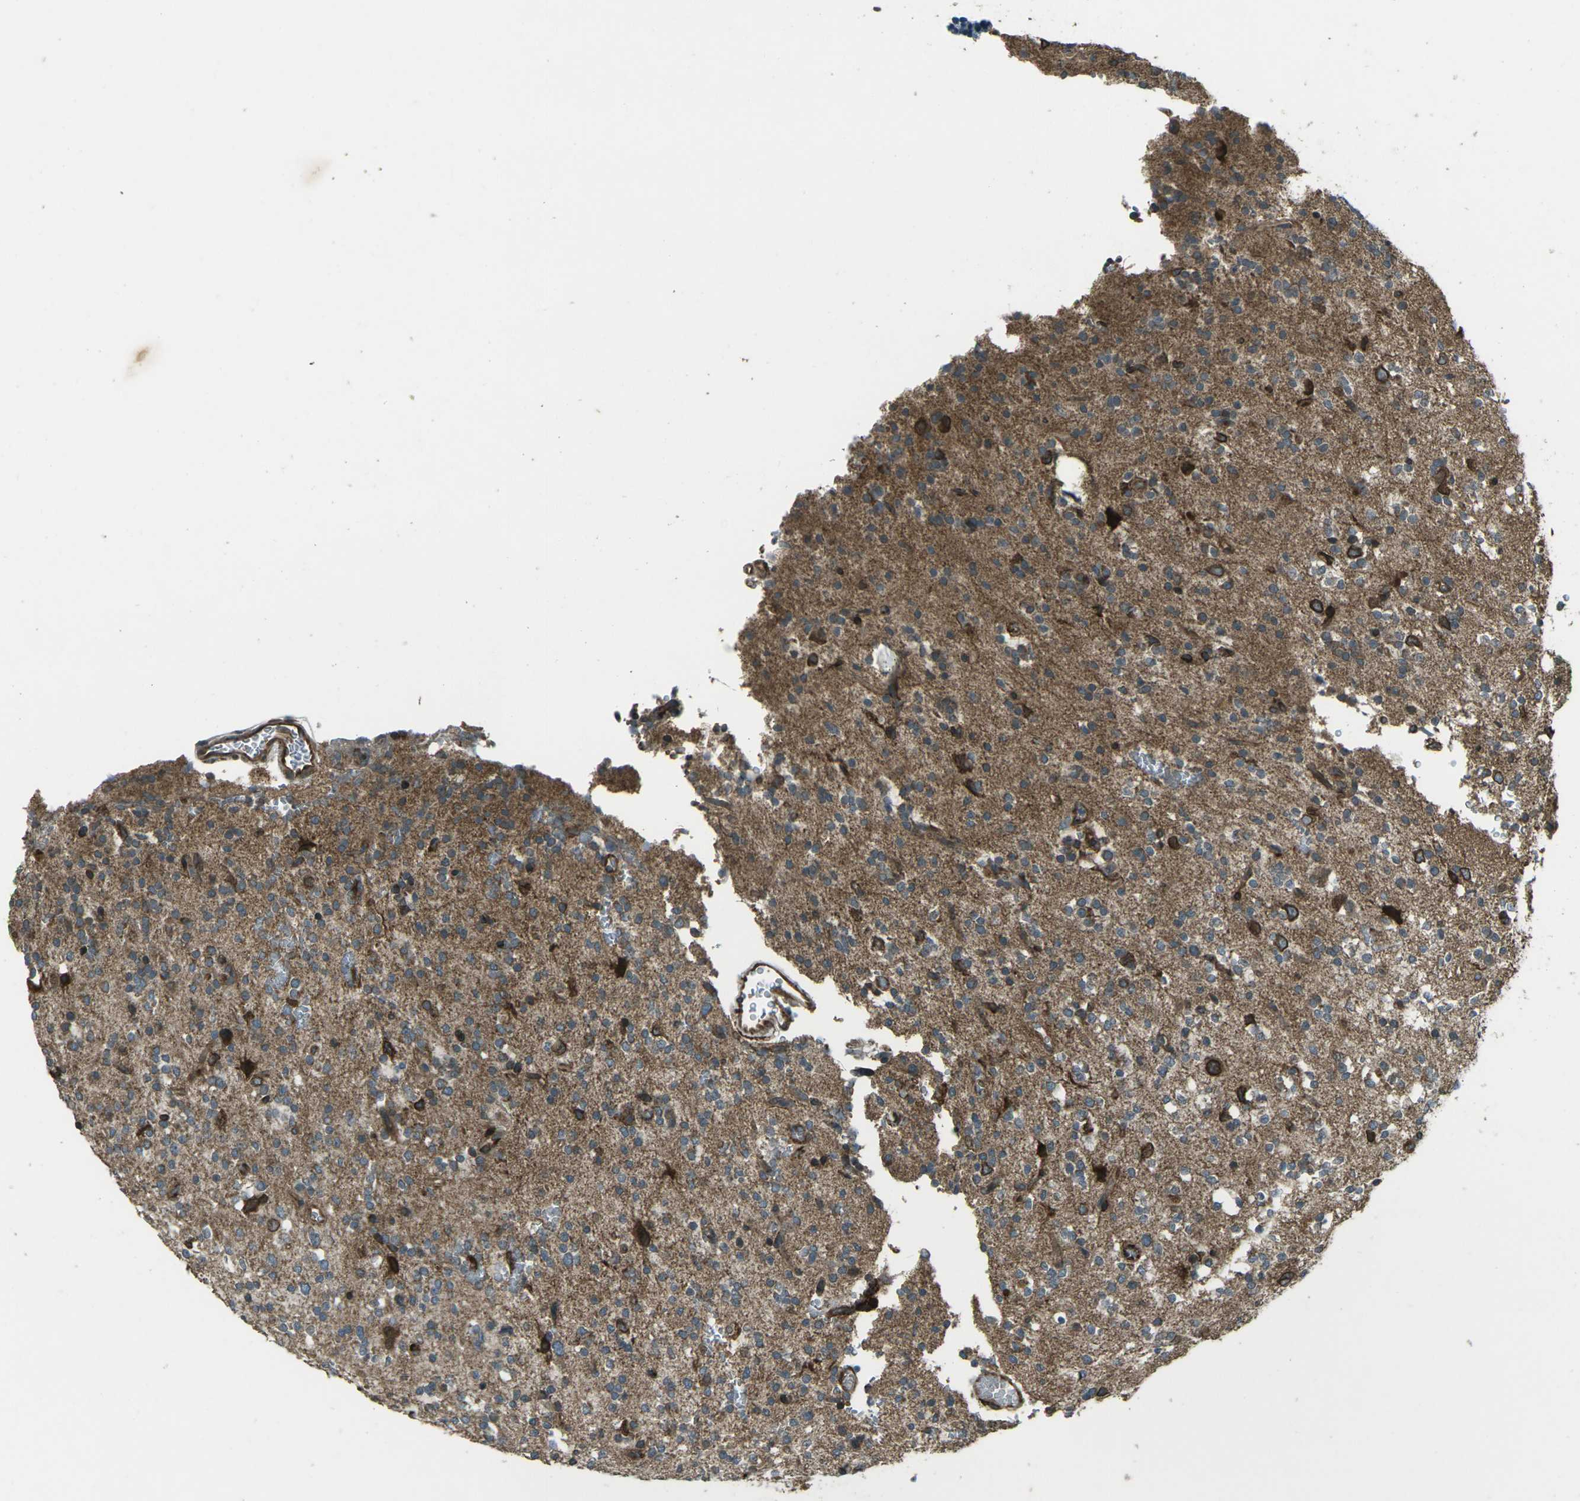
{"staining": {"intensity": "moderate", "quantity": "25%-75%", "location": "cytoplasmic/membranous"}, "tissue": "glioma", "cell_type": "Tumor cells", "image_type": "cancer", "snomed": [{"axis": "morphology", "description": "Glioma, malignant, High grade"}, {"axis": "topography", "description": "Brain"}], "caption": "Tumor cells exhibit medium levels of moderate cytoplasmic/membranous positivity in approximately 25%-75% of cells in malignant glioma (high-grade).", "gene": "LSMEM1", "patient": {"sex": "male", "age": 47}}